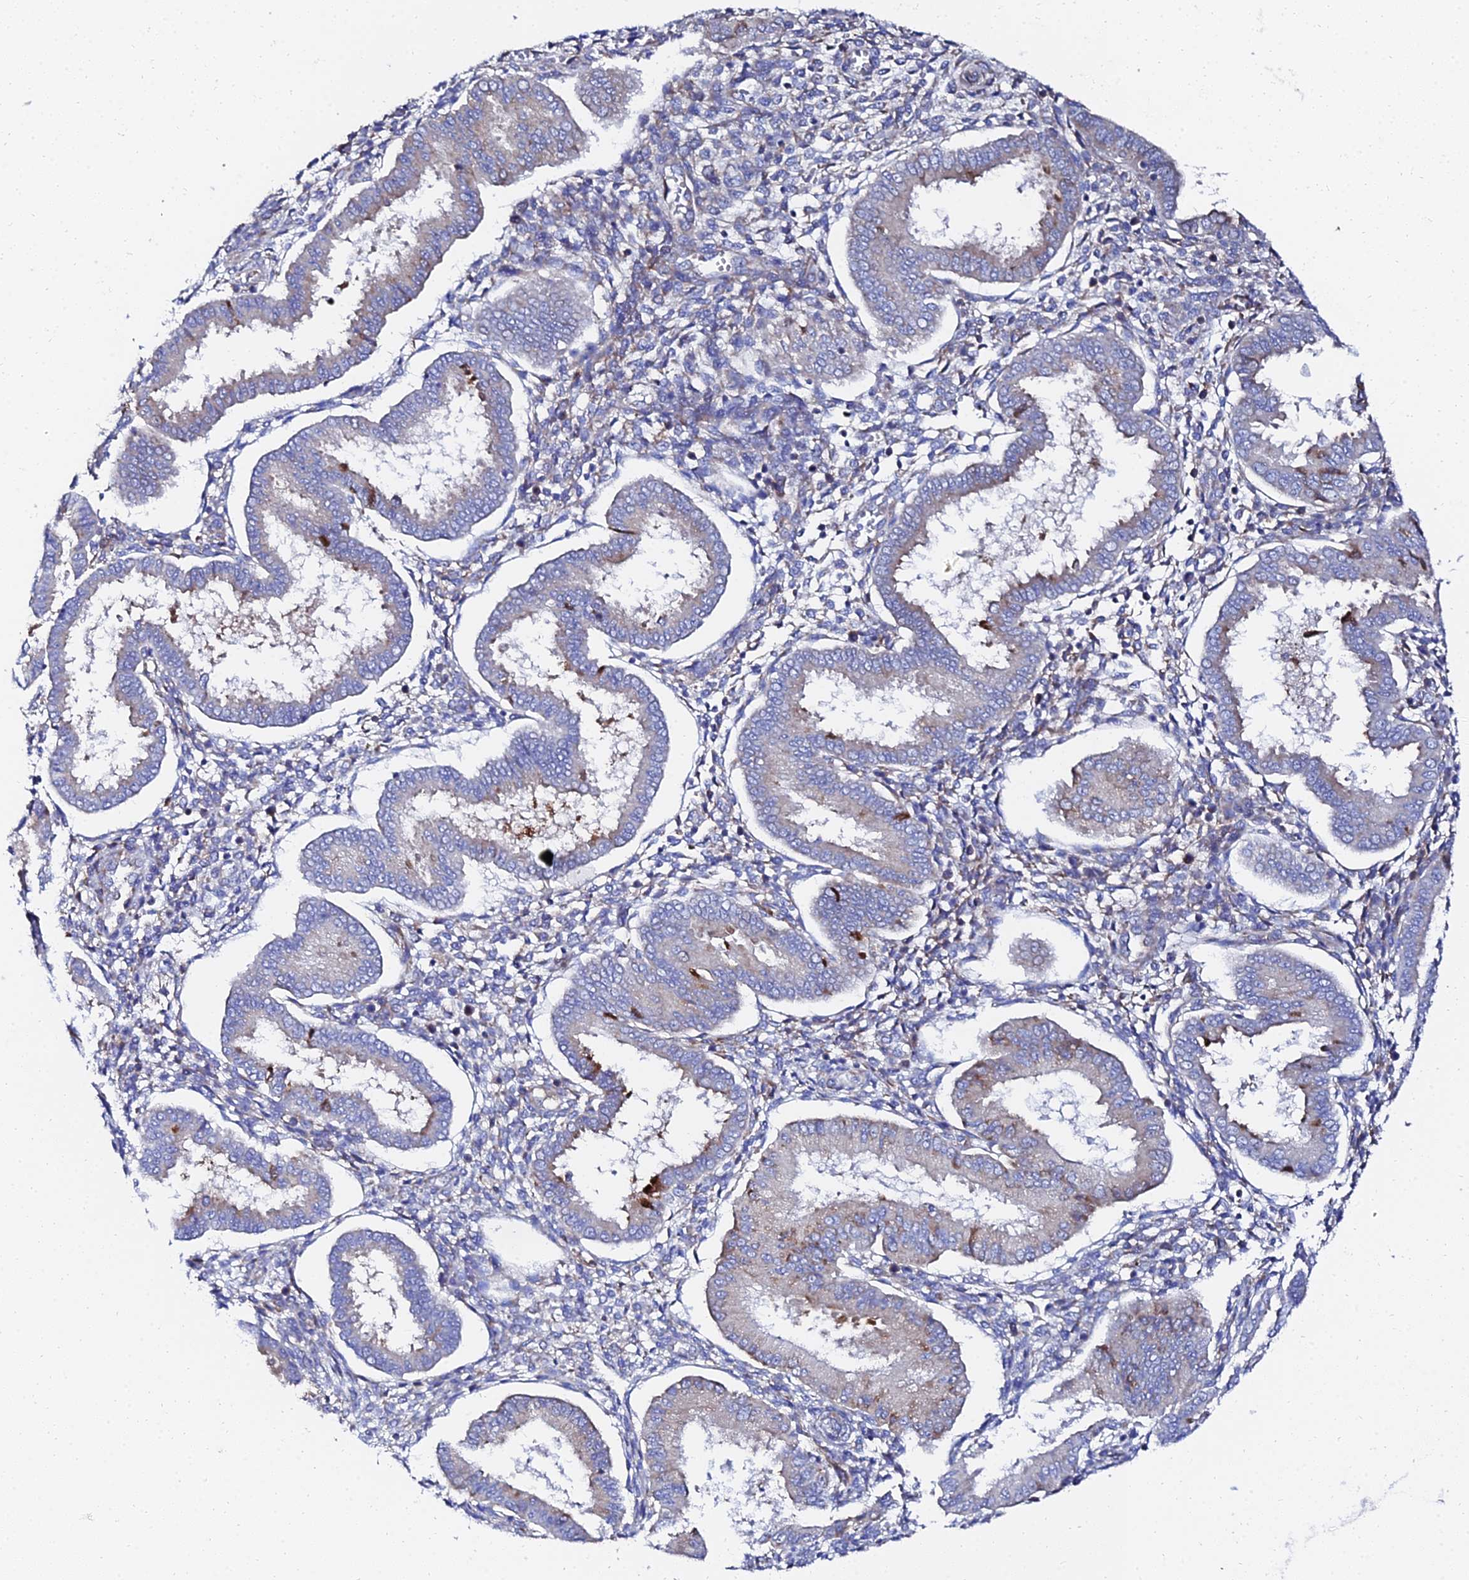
{"staining": {"intensity": "negative", "quantity": "none", "location": "none"}, "tissue": "endometrium", "cell_type": "Cells in endometrial stroma", "image_type": "normal", "snomed": [{"axis": "morphology", "description": "Normal tissue, NOS"}, {"axis": "topography", "description": "Endometrium"}], "caption": "Image shows no significant protein expression in cells in endometrial stroma of unremarkable endometrium. (Stains: DAB (3,3'-diaminobenzidine) IHC with hematoxylin counter stain, Microscopy: brightfield microscopy at high magnification).", "gene": "PTTG1", "patient": {"sex": "female", "age": 24}}